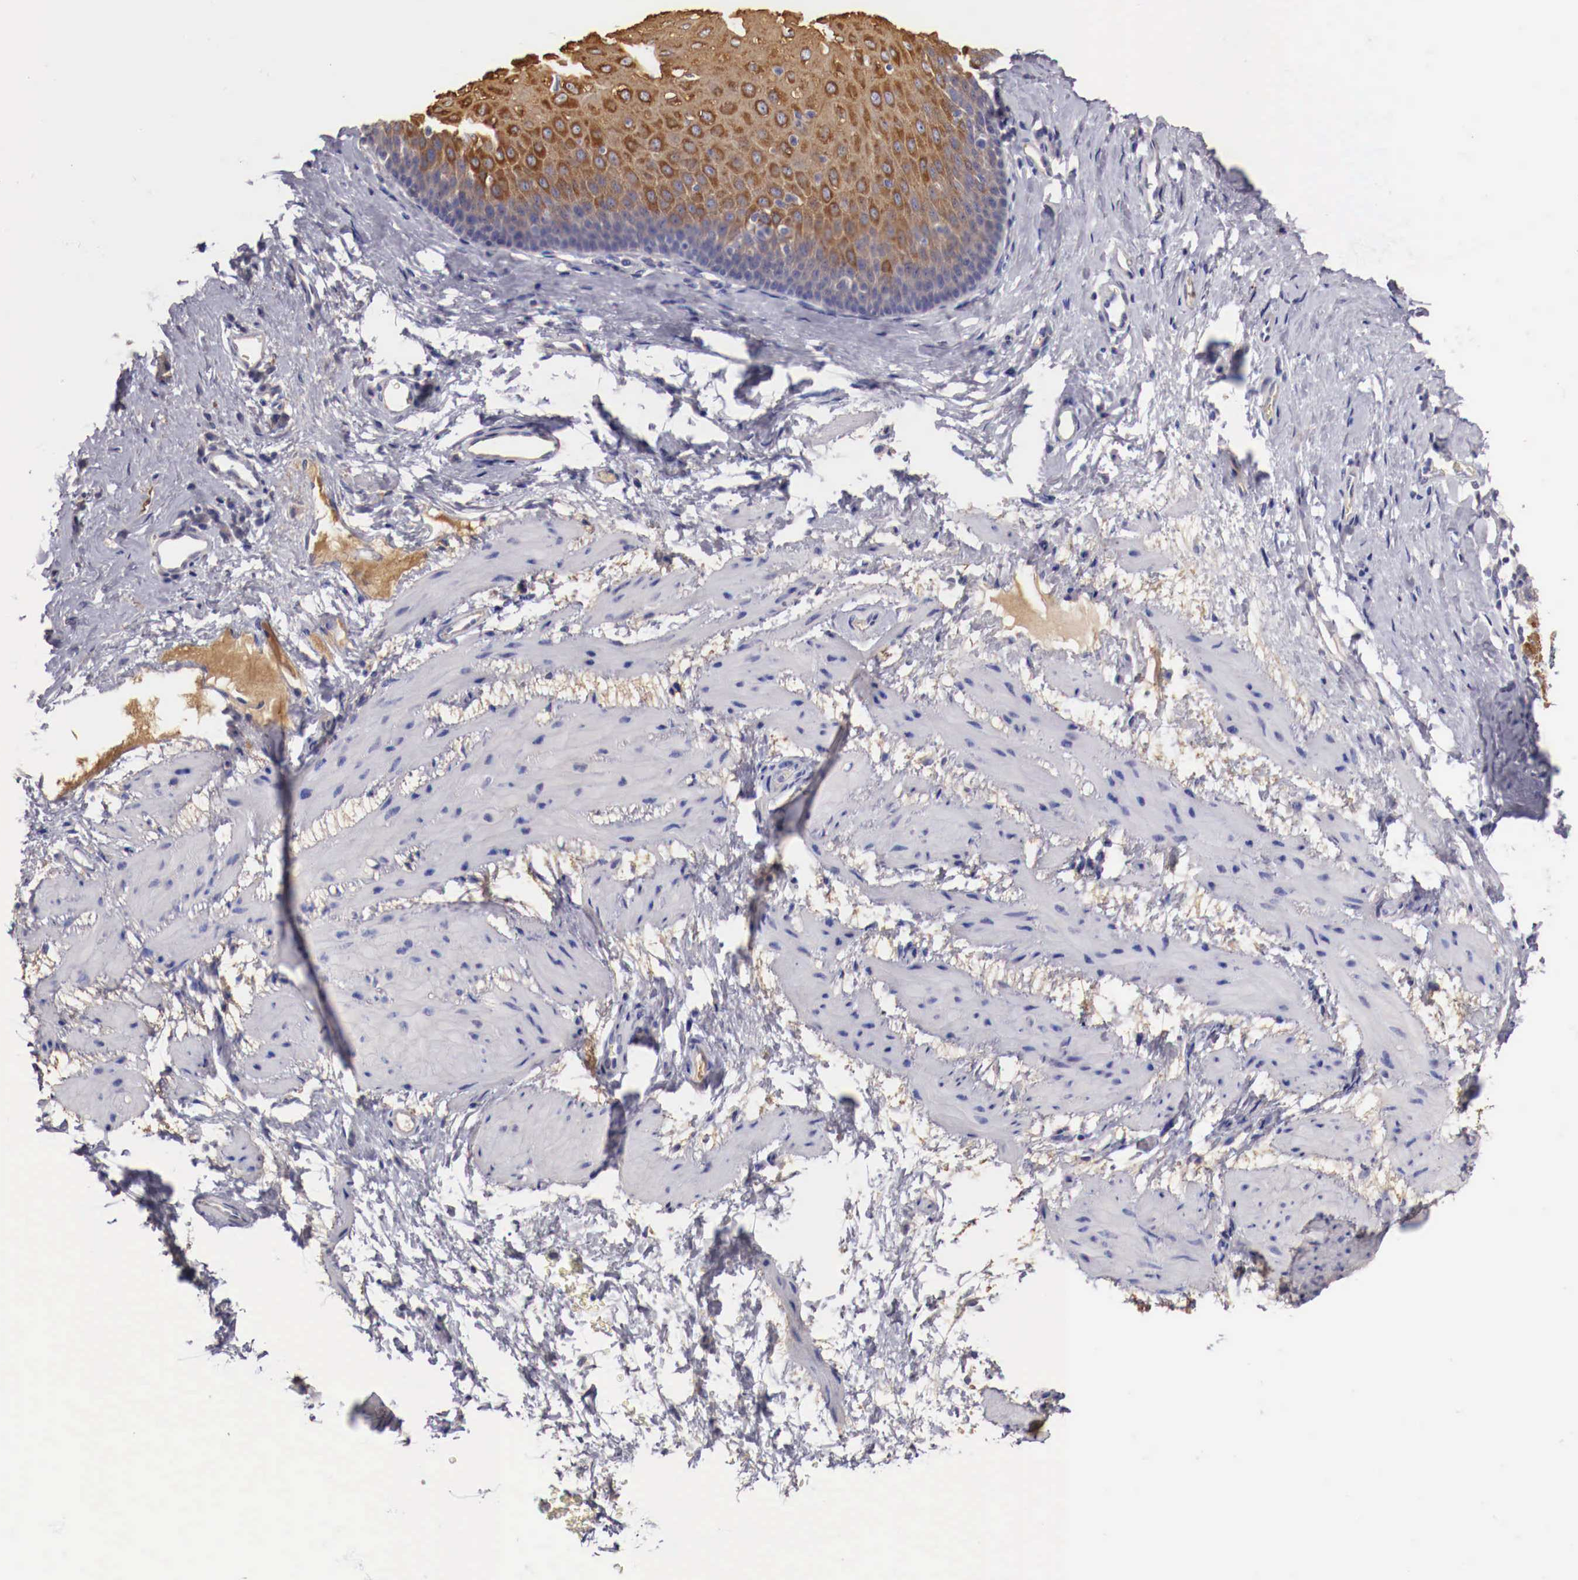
{"staining": {"intensity": "moderate", "quantity": ">75%", "location": "cytoplasmic/membranous"}, "tissue": "esophagus", "cell_type": "Squamous epithelial cells", "image_type": "normal", "snomed": [{"axis": "morphology", "description": "Normal tissue, NOS"}, {"axis": "topography", "description": "Esophagus"}], "caption": "Immunohistochemical staining of unremarkable esophagus exhibits moderate cytoplasmic/membranous protein expression in about >75% of squamous epithelial cells.", "gene": "PITPNA", "patient": {"sex": "female", "age": 61}}